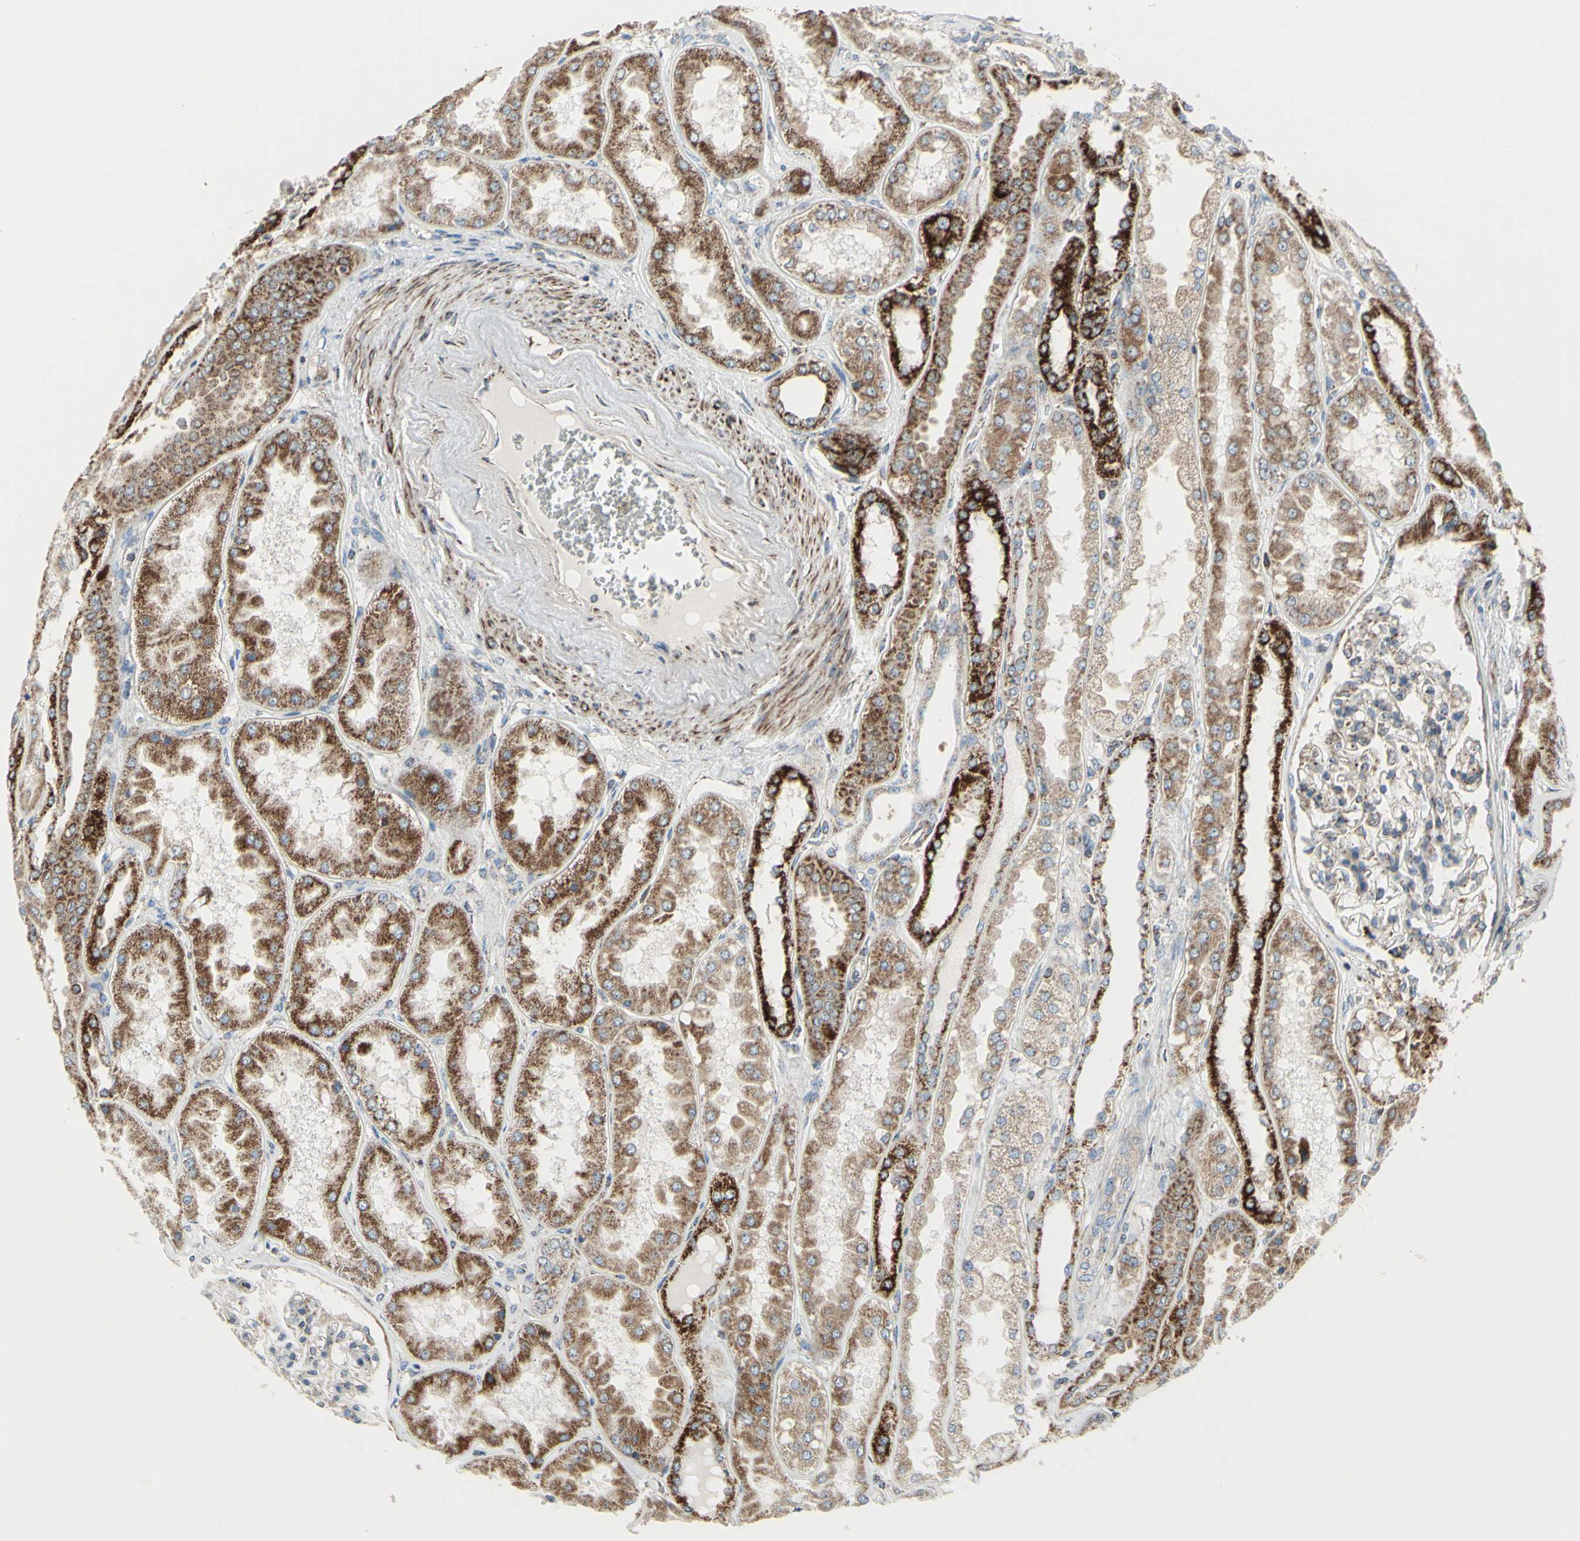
{"staining": {"intensity": "weak", "quantity": "25%-75%", "location": "cytoplasmic/membranous"}, "tissue": "kidney", "cell_type": "Cells in glomeruli", "image_type": "normal", "snomed": [{"axis": "morphology", "description": "Normal tissue, NOS"}, {"axis": "topography", "description": "Kidney"}], "caption": "Cells in glomeruli demonstrate weak cytoplasmic/membranous positivity in about 25%-75% of cells in normal kidney.", "gene": "FAM171B", "patient": {"sex": "female", "age": 56}}